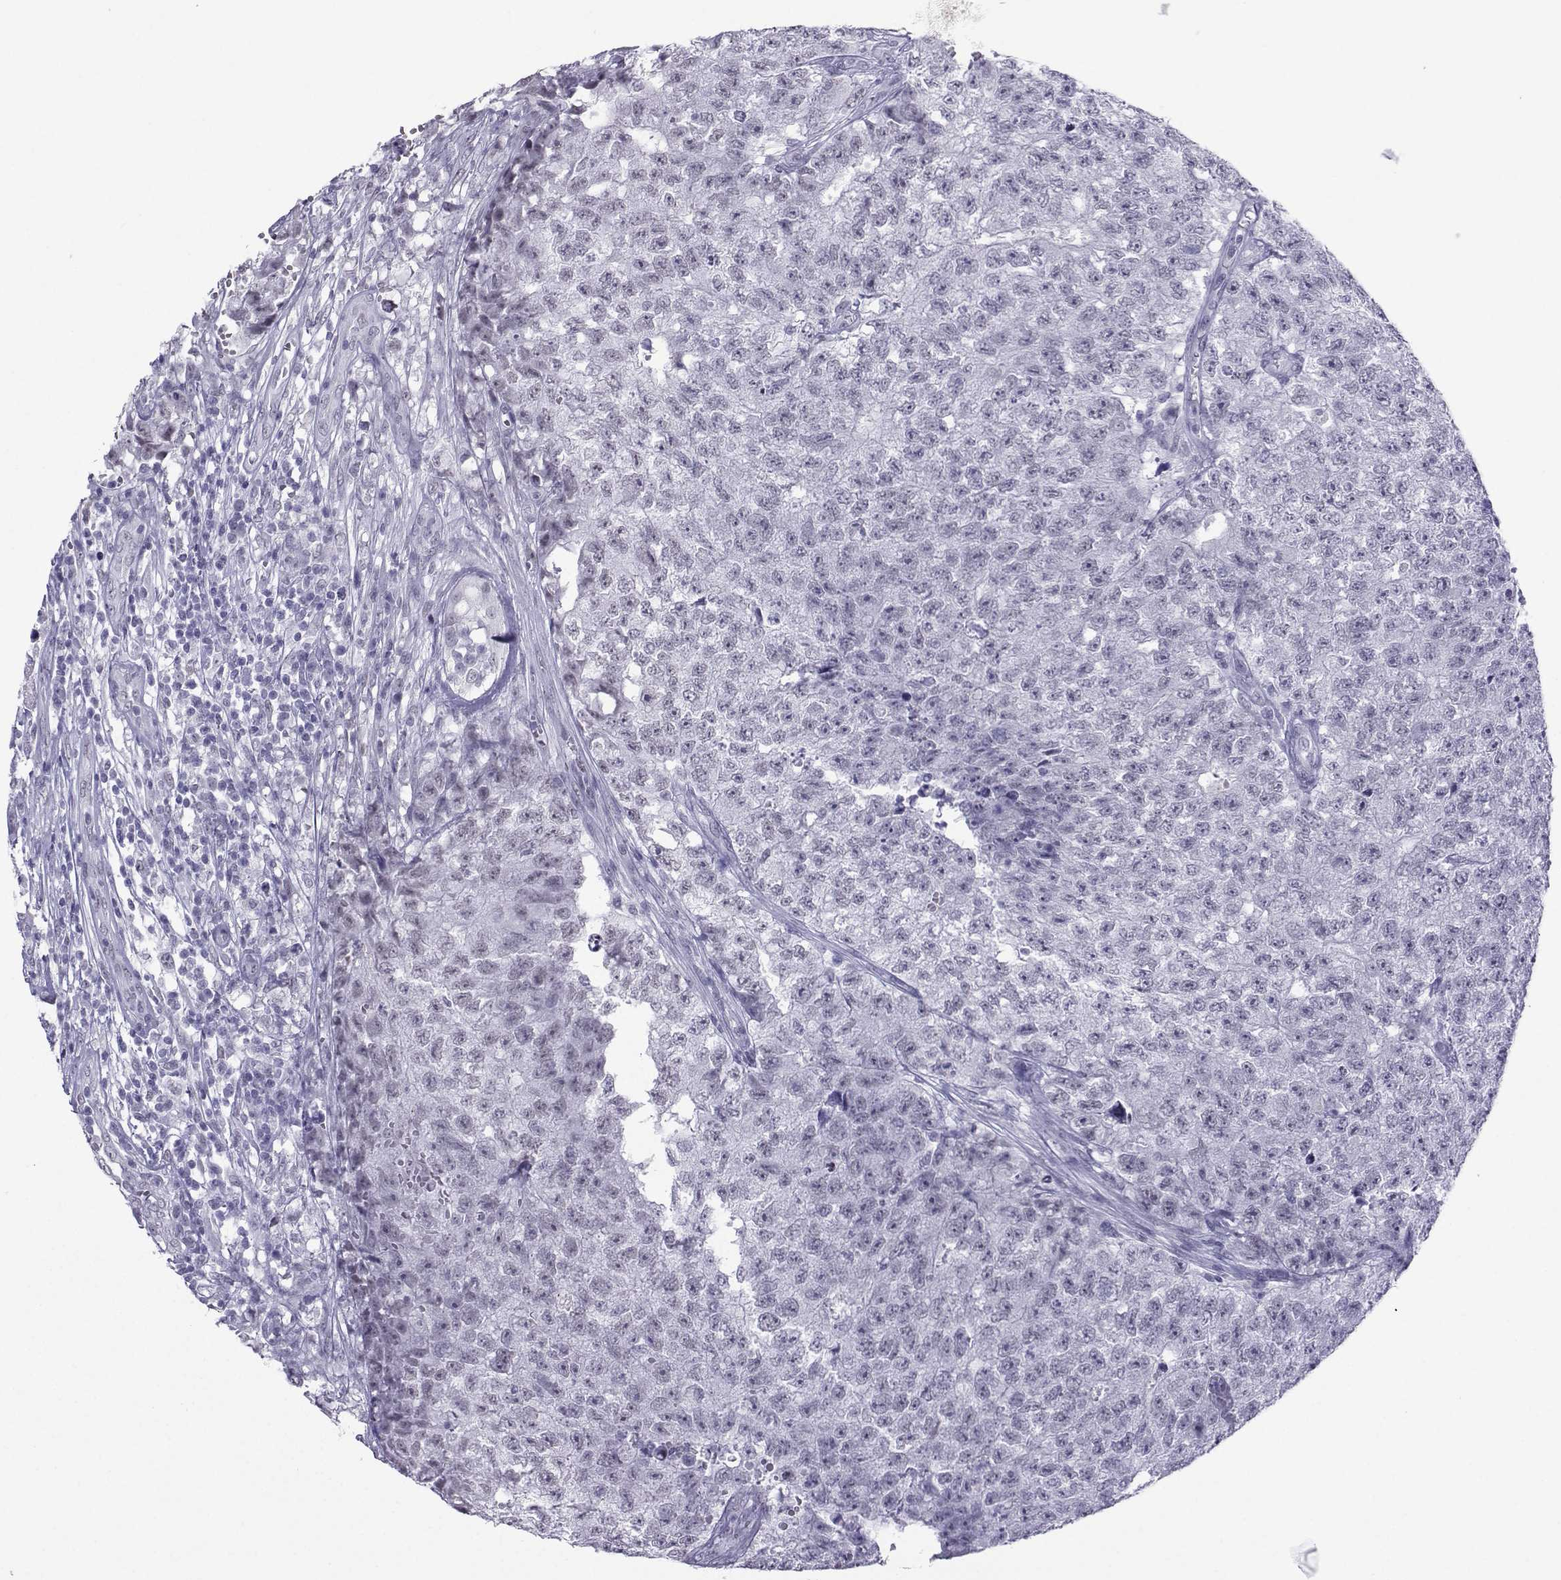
{"staining": {"intensity": "negative", "quantity": "none", "location": "none"}, "tissue": "testis cancer", "cell_type": "Tumor cells", "image_type": "cancer", "snomed": [{"axis": "morphology", "description": "Seminoma, NOS"}, {"axis": "morphology", "description": "Carcinoma, Embryonal, NOS"}, {"axis": "topography", "description": "Testis"}], "caption": "Immunohistochemical staining of human testis cancer displays no significant staining in tumor cells. (Brightfield microscopy of DAB IHC at high magnification).", "gene": "LORICRIN", "patient": {"sex": "male", "age": 22}}